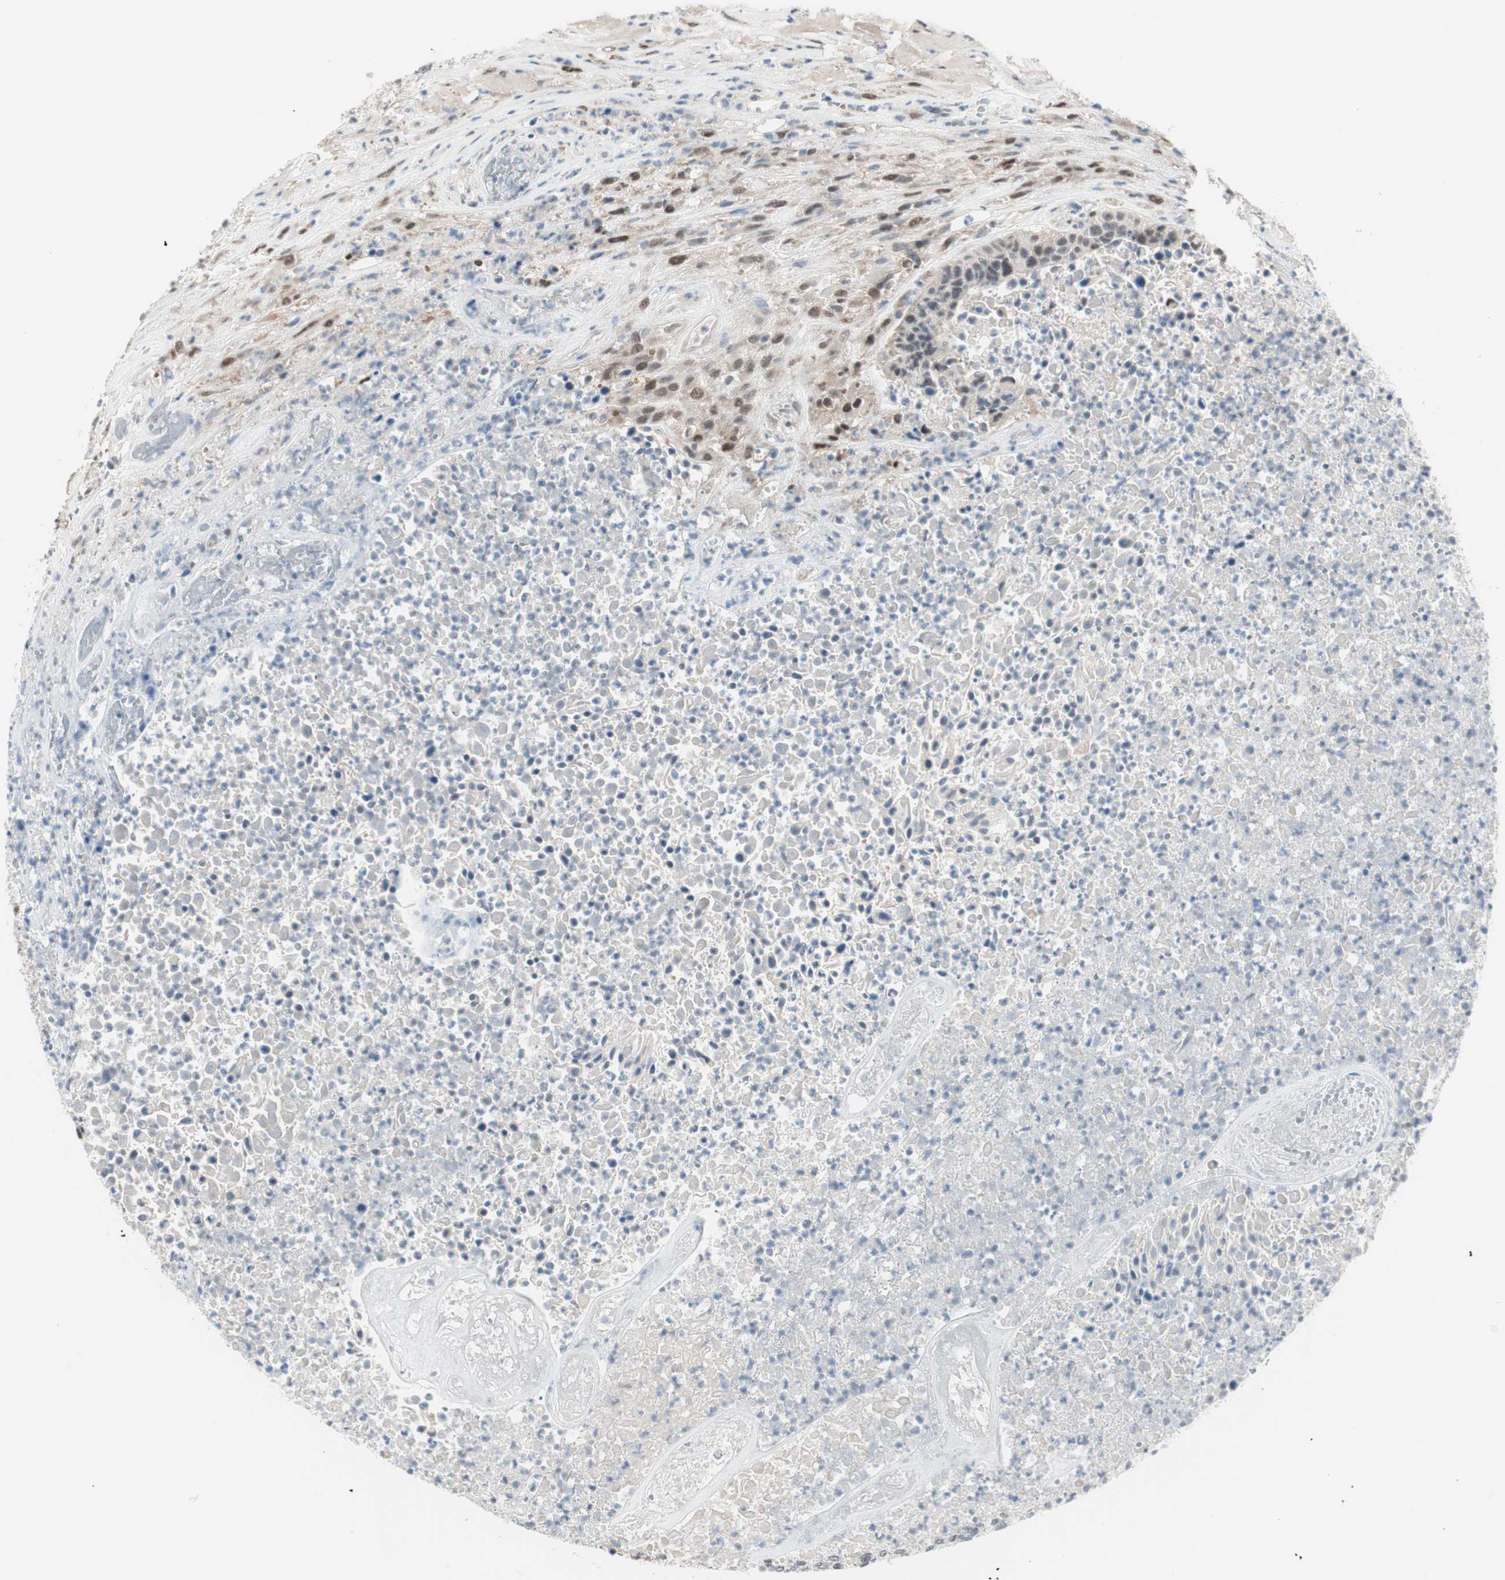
{"staining": {"intensity": "moderate", "quantity": "25%-75%", "location": "nuclear"}, "tissue": "urothelial cancer", "cell_type": "Tumor cells", "image_type": "cancer", "snomed": [{"axis": "morphology", "description": "Urothelial carcinoma, High grade"}, {"axis": "topography", "description": "Urinary bladder"}], "caption": "Urothelial carcinoma (high-grade) was stained to show a protein in brown. There is medium levels of moderate nuclear positivity in about 25%-75% of tumor cells.", "gene": "LONP2", "patient": {"sex": "male", "age": 66}}